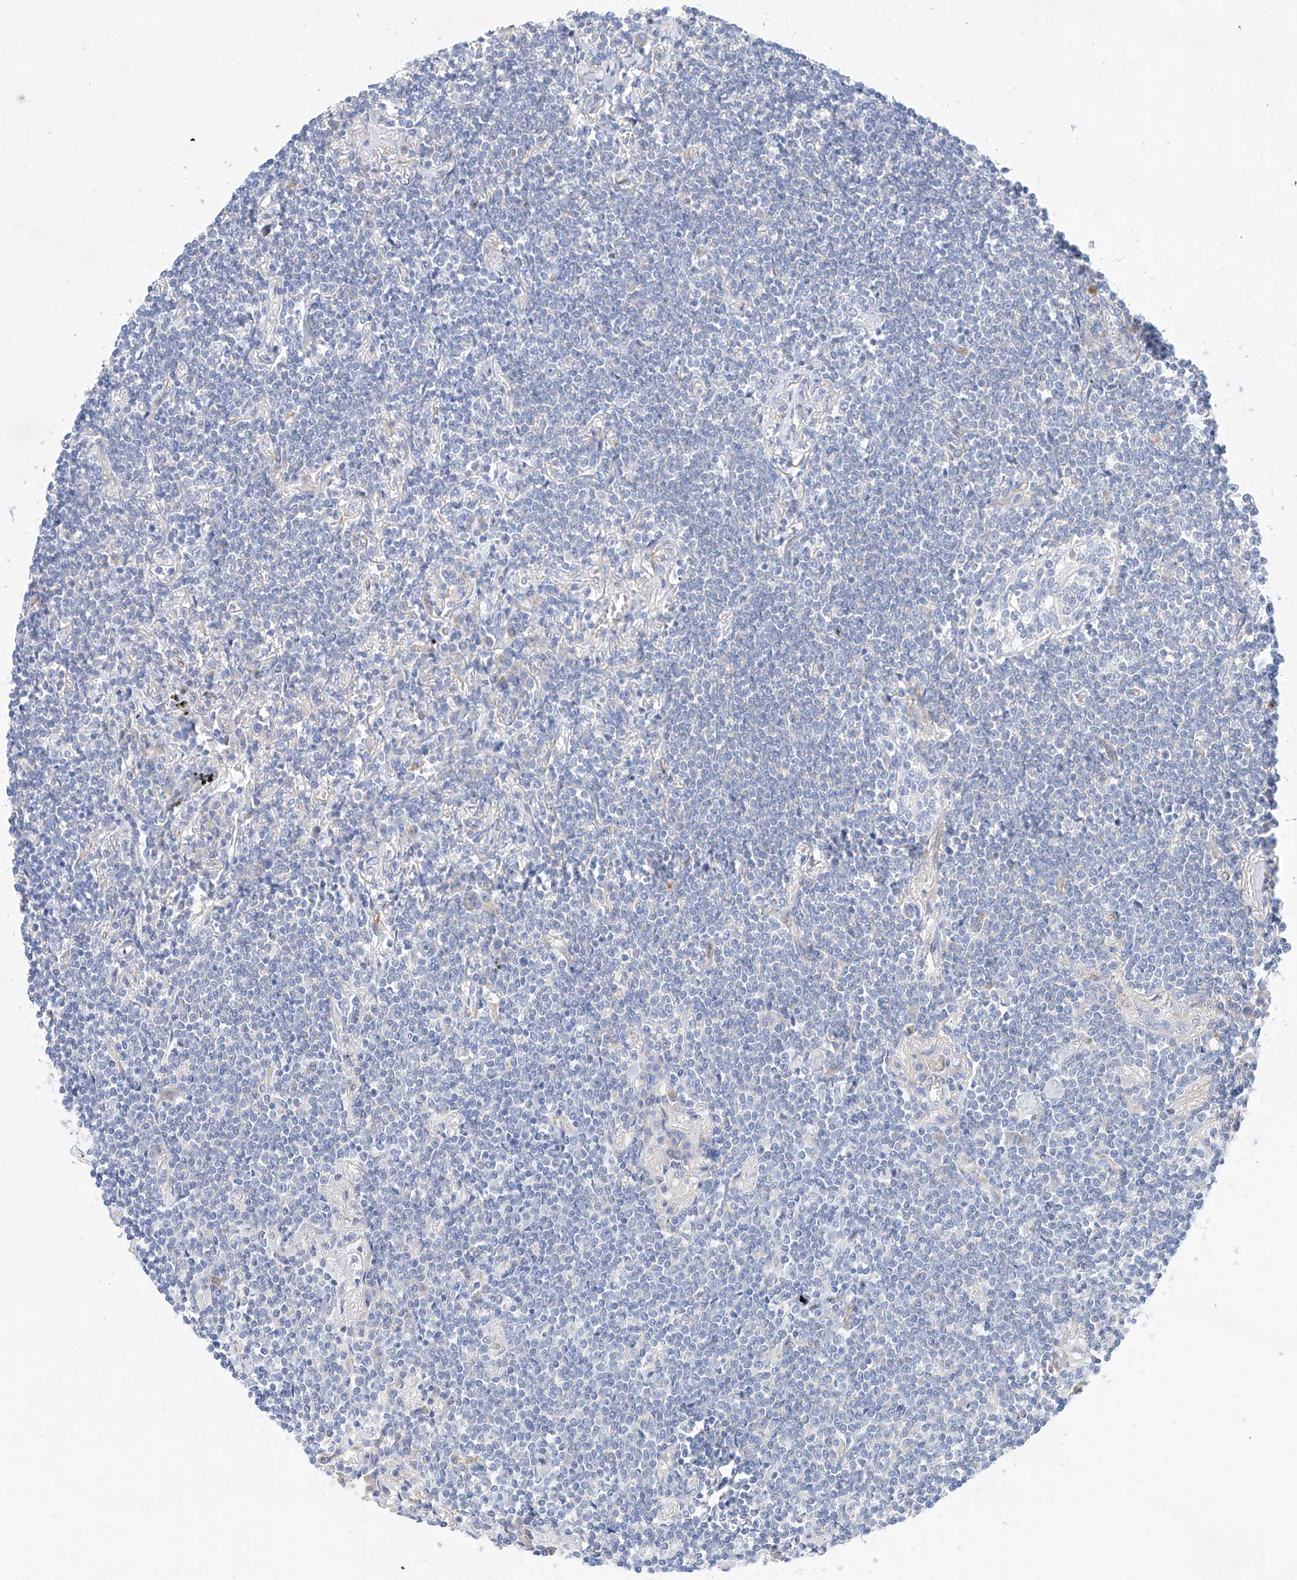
{"staining": {"intensity": "negative", "quantity": "none", "location": "none"}, "tissue": "lymphoma", "cell_type": "Tumor cells", "image_type": "cancer", "snomed": [{"axis": "morphology", "description": "Malignant lymphoma, non-Hodgkin's type, Low grade"}, {"axis": "topography", "description": "Lung"}], "caption": "The immunohistochemistry image has no significant expression in tumor cells of malignant lymphoma, non-Hodgkin's type (low-grade) tissue. Nuclei are stained in blue.", "gene": "SBSPON", "patient": {"sex": "female", "age": 71}}